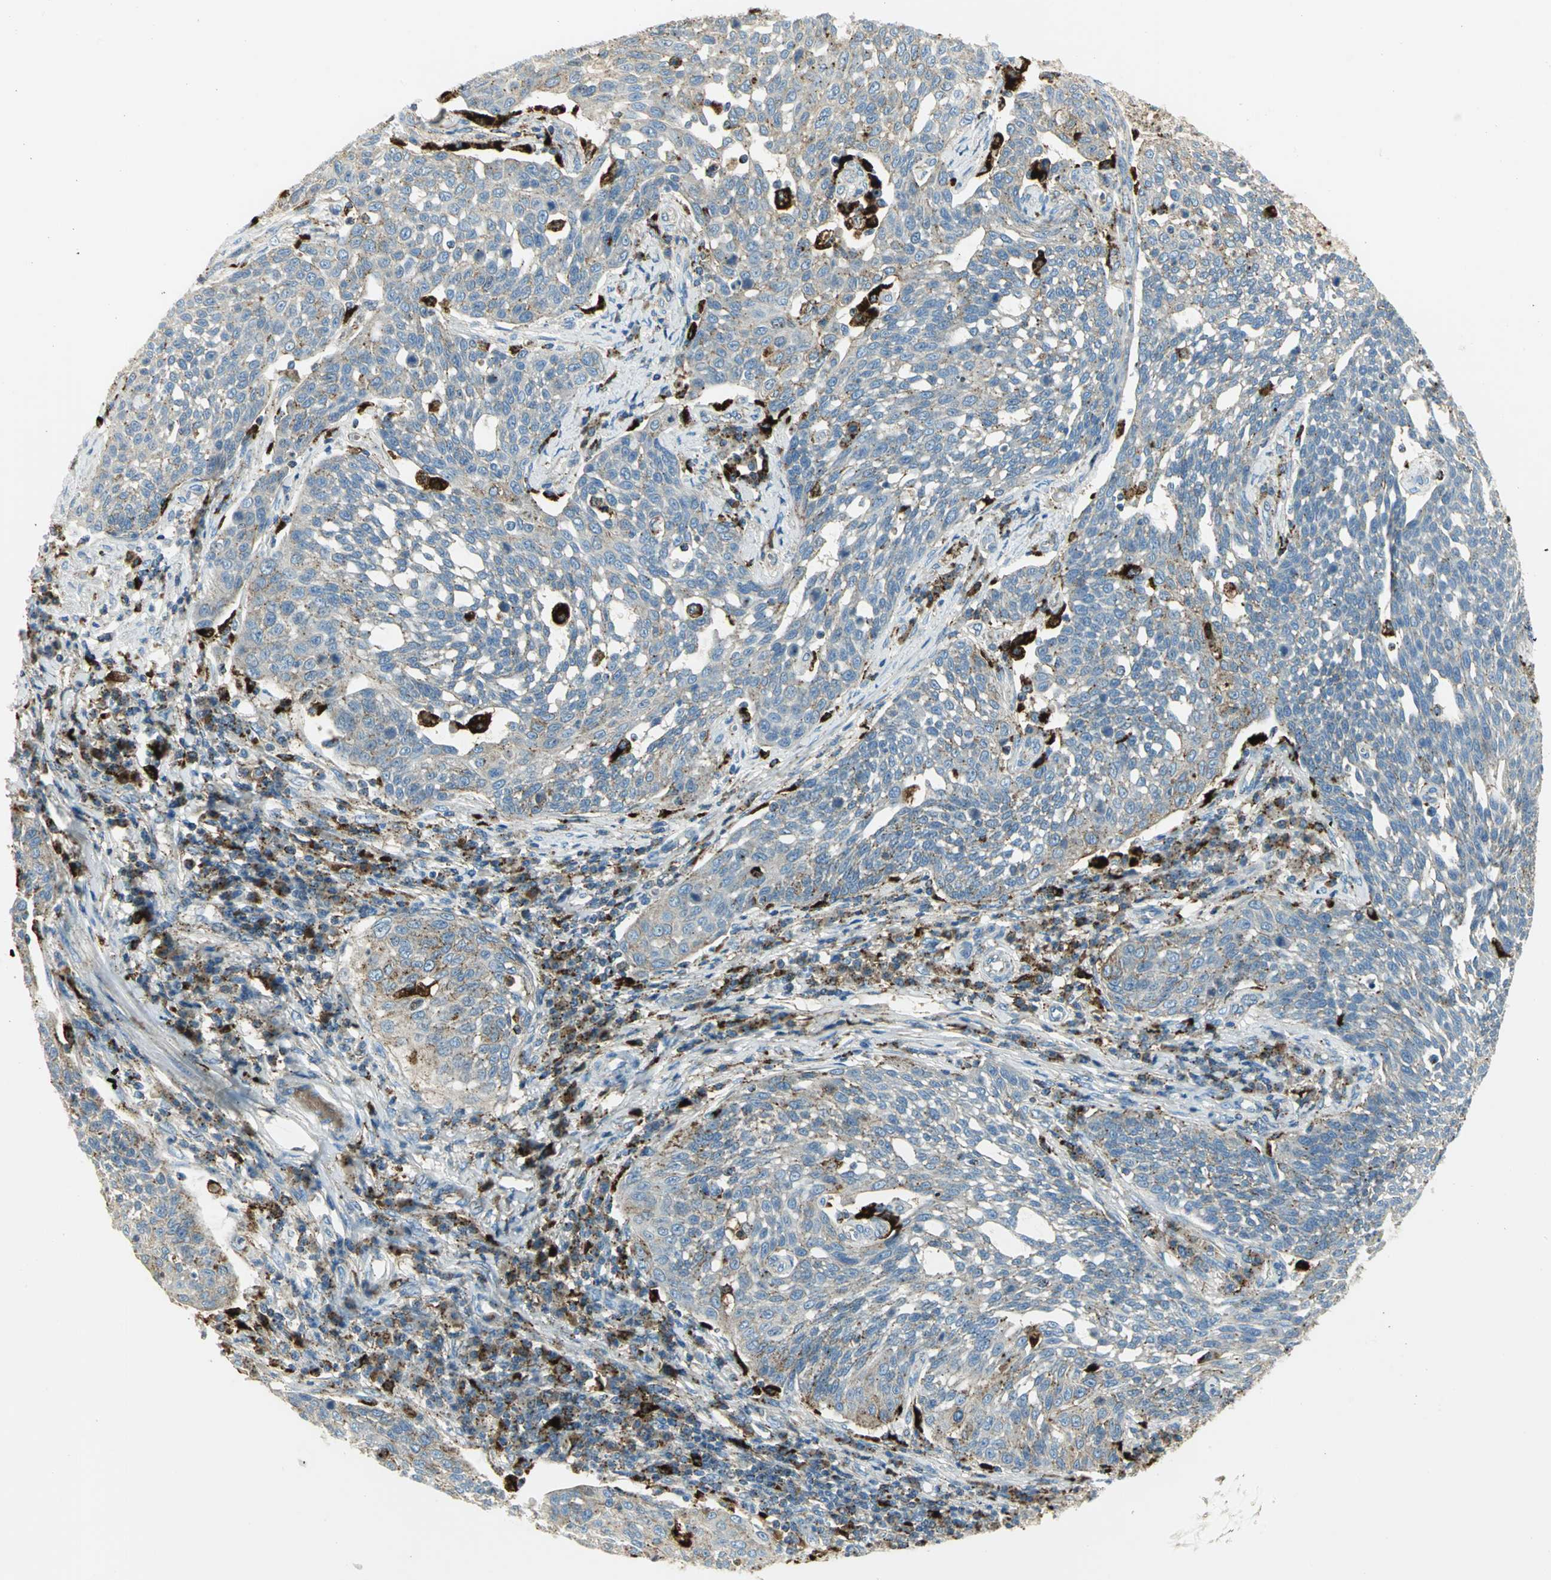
{"staining": {"intensity": "moderate", "quantity": "25%-75%", "location": "cytoplasmic/membranous"}, "tissue": "cervical cancer", "cell_type": "Tumor cells", "image_type": "cancer", "snomed": [{"axis": "morphology", "description": "Squamous cell carcinoma, NOS"}, {"axis": "topography", "description": "Cervix"}], "caption": "Immunohistochemical staining of human cervical squamous cell carcinoma exhibits moderate cytoplasmic/membranous protein expression in approximately 25%-75% of tumor cells.", "gene": "ARSA", "patient": {"sex": "female", "age": 34}}